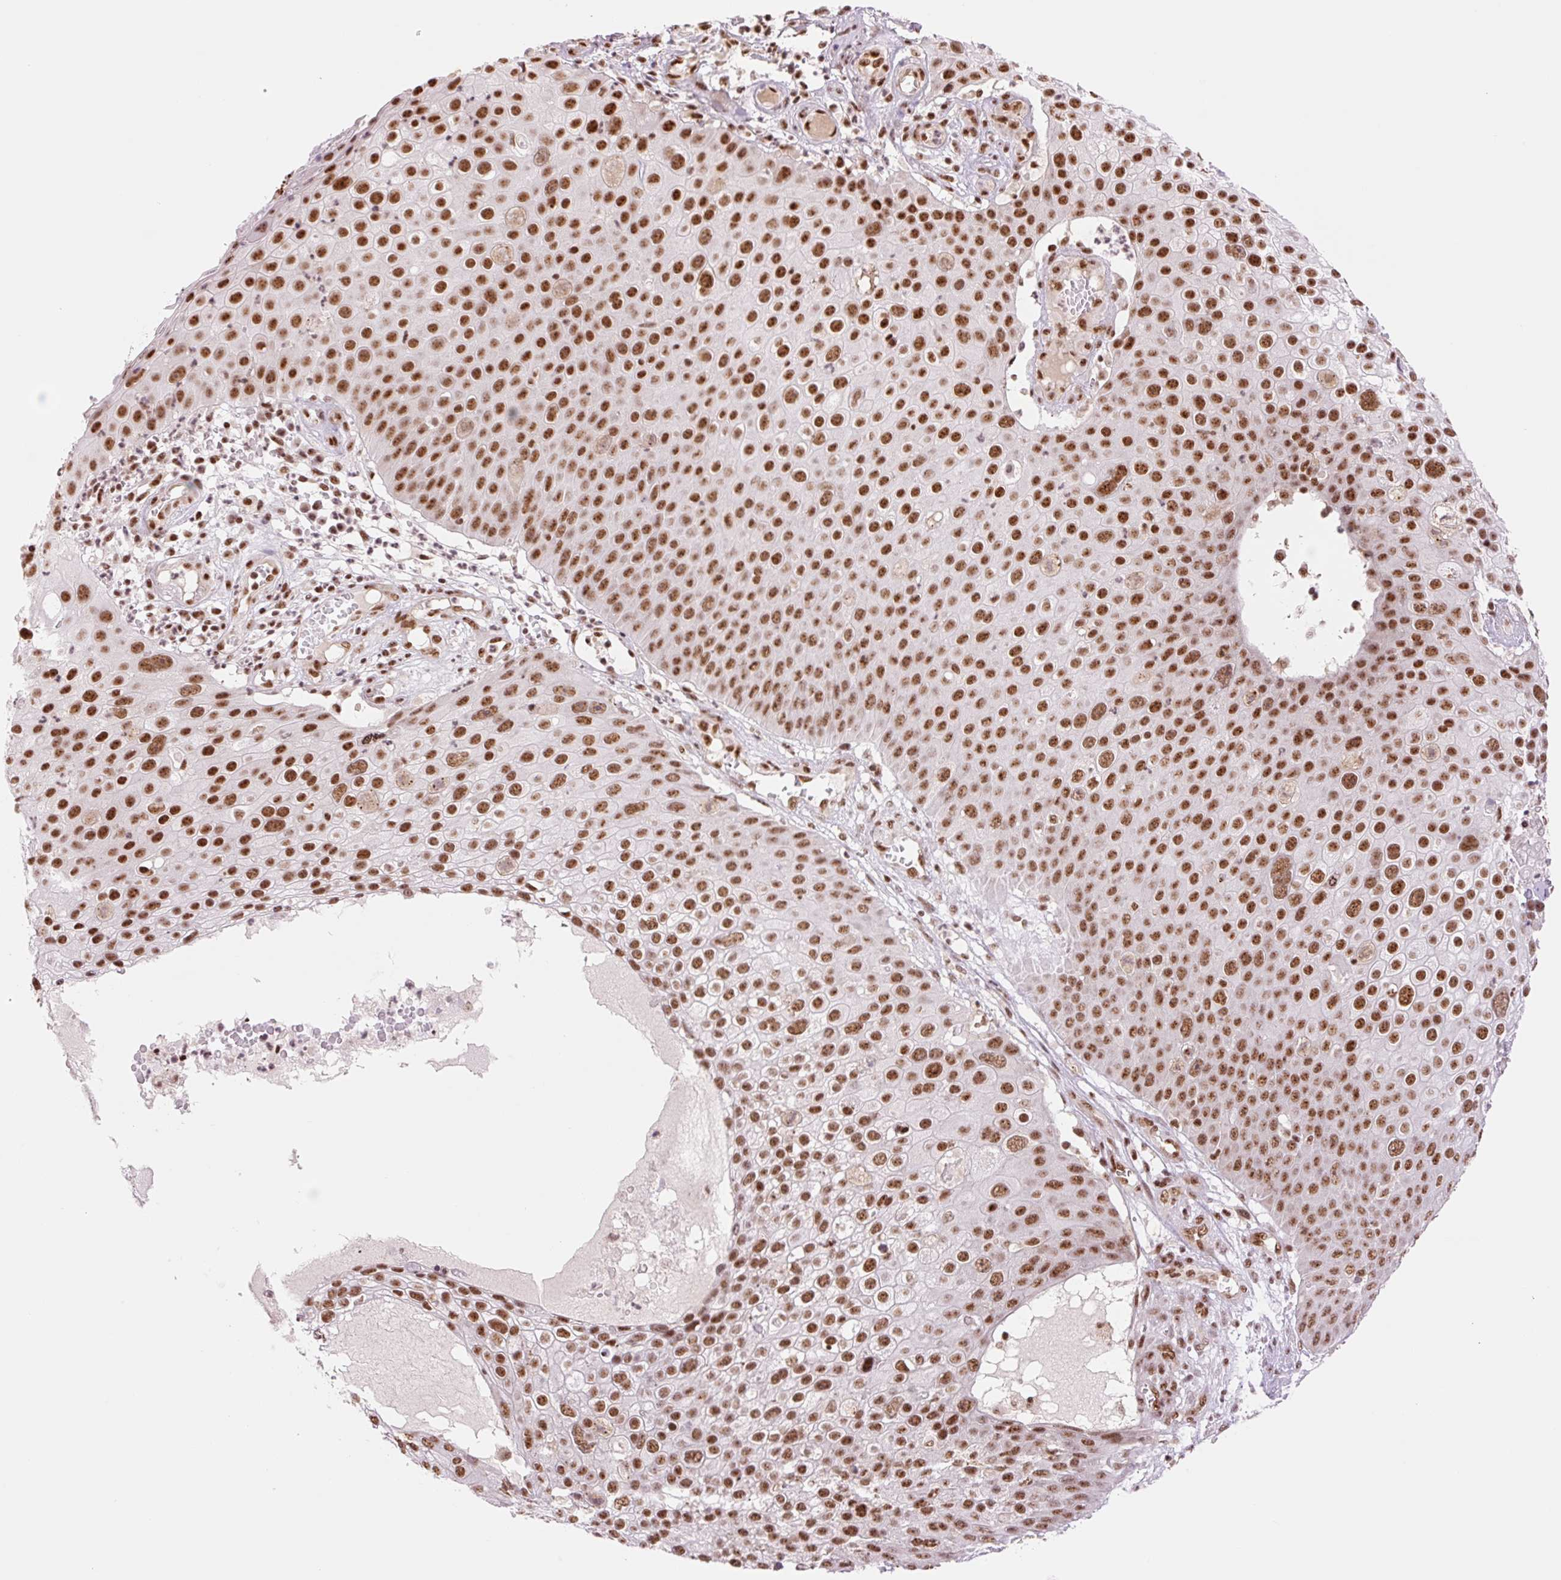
{"staining": {"intensity": "strong", "quantity": ">75%", "location": "nuclear"}, "tissue": "skin cancer", "cell_type": "Tumor cells", "image_type": "cancer", "snomed": [{"axis": "morphology", "description": "Squamous cell carcinoma, NOS"}, {"axis": "topography", "description": "Skin"}], "caption": "Protein analysis of skin cancer tissue demonstrates strong nuclear positivity in approximately >75% of tumor cells.", "gene": "PRDM11", "patient": {"sex": "male", "age": 71}}